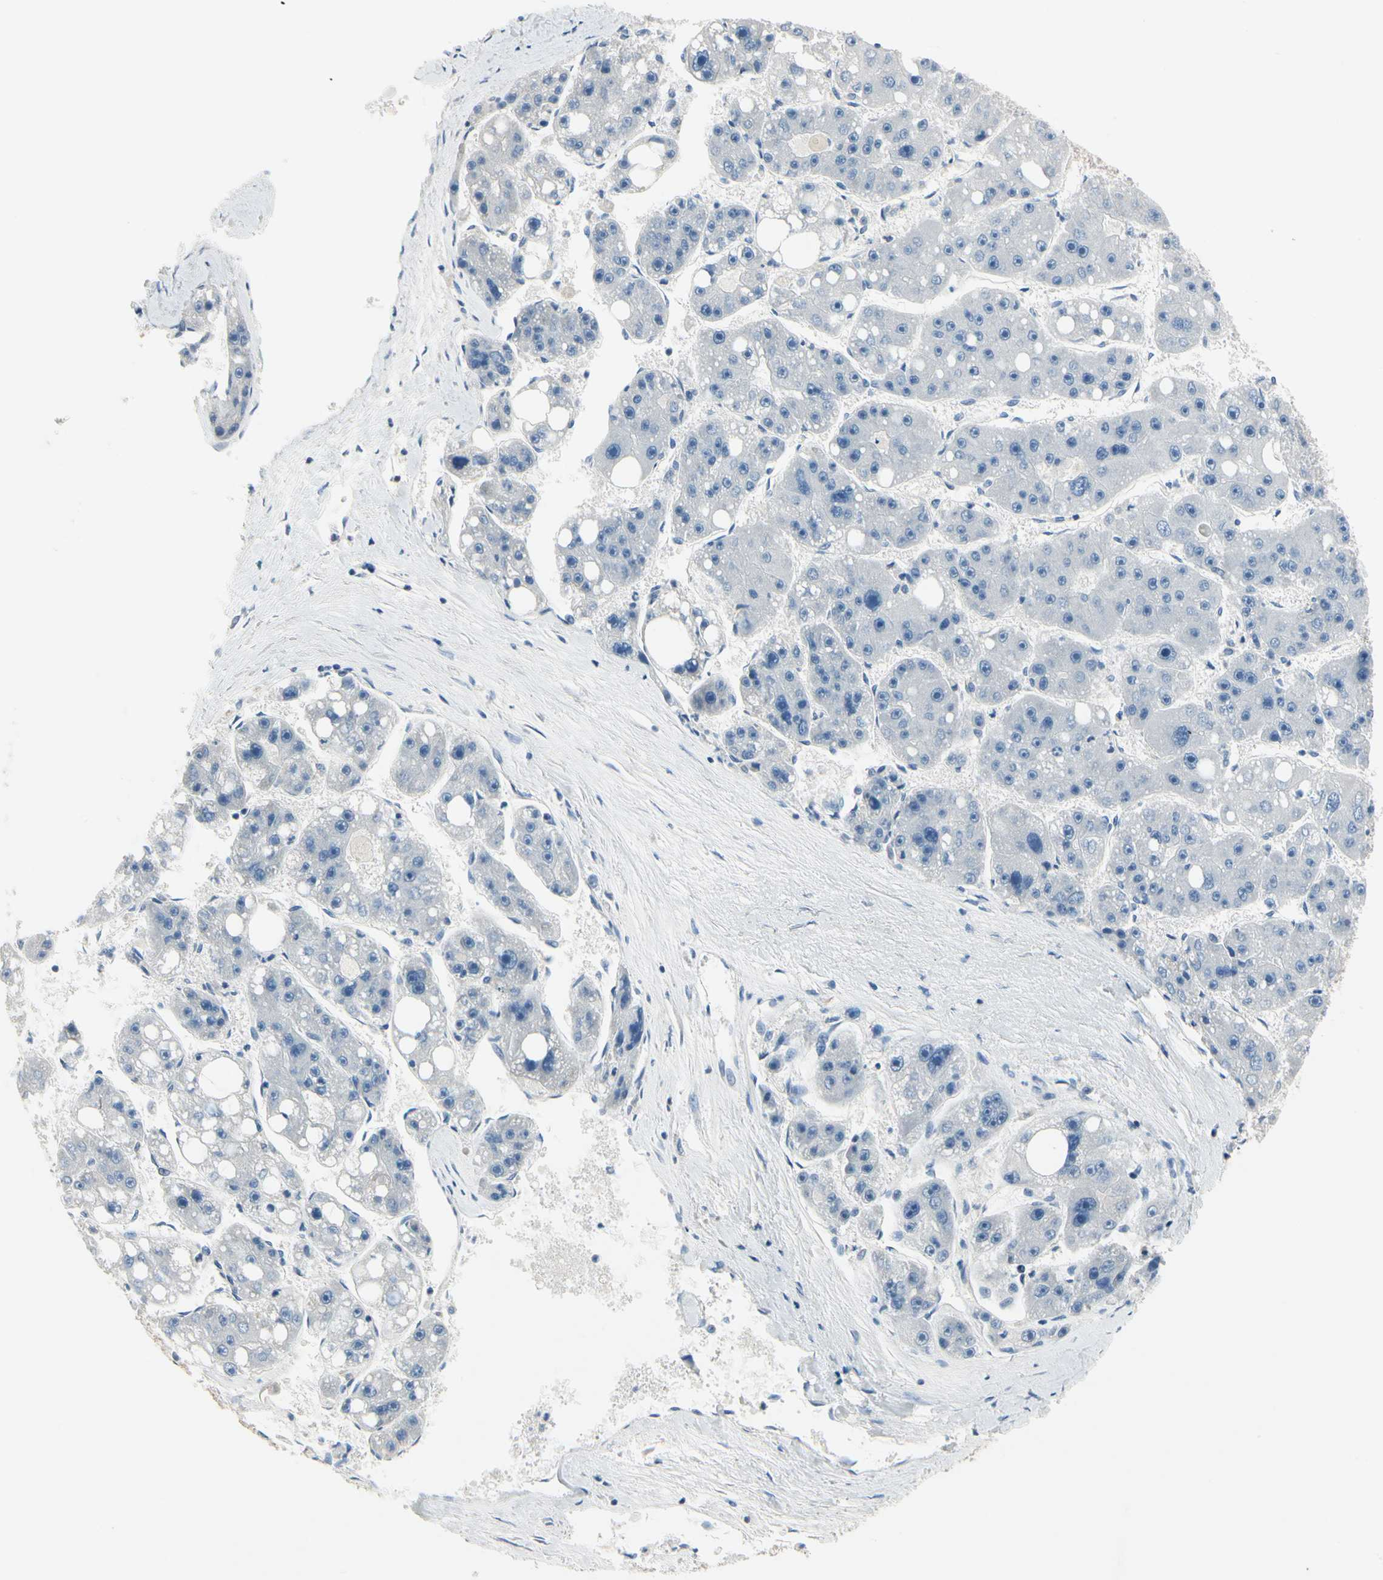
{"staining": {"intensity": "negative", "quantity": "none", "location": "none"}, "tissue": "liver cancer", "cell_type": "Tumor cells", "image_type": "cancer", "snomed": [{"axis": "morphology", "description": "Carcinoma, Hepatocellular, NOS"}, {"axis": "topography", "description": "Liver"}], "caption": "An immunohistochemistry photomicrograph of liver cancer (hepatocellular carcinoma) is shown. There is no staining in tumor cells of liver cancer (hepatocellular carcinoma).", "gene": "NFATC2", "patient": {"sex": "female", "age": 61}}